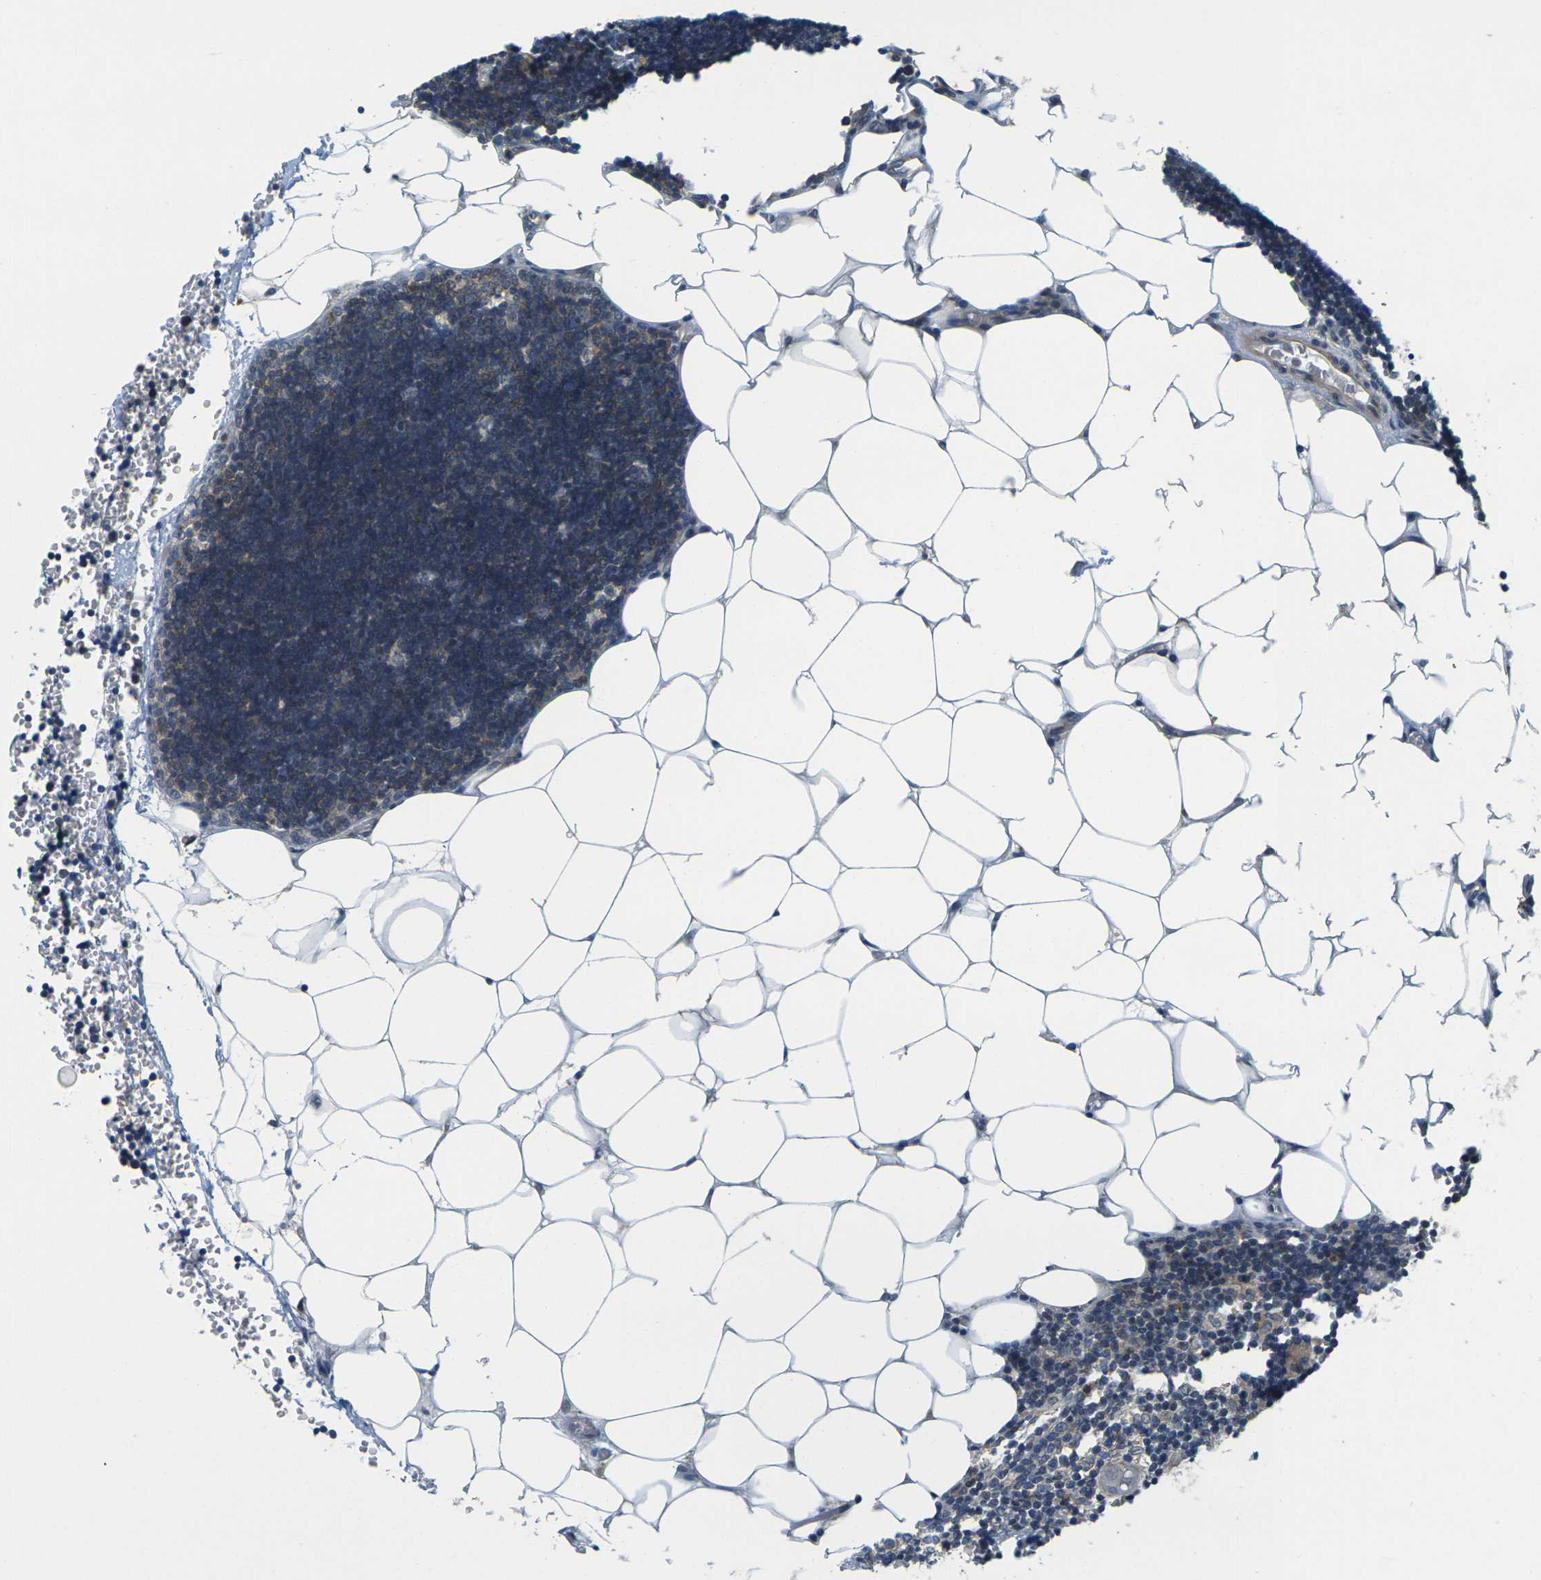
{"staining": {"intensity": "moderate", "quantity": ">75%", "location": "cytoplasmic/membranous"}, "tissue": "lymph node", "cell_type": "Germinal center cells", "image_type": "normal", "snomed": [{"axis": "morphology", "description": "Normal tissue, NOS"}, {"axis": "topography", "description": "Lymph node"}], "caption": "This photomicrograph demonstrates benign lymph node stained with immunohistochemistry to label a protein in brown. The cytoplasmic/membranous of germinal center cells show moderate positivity for the protein. Nuclei are counter-stained blue.", "gene": "KCTD10", "patient": {"sex": "male", "age": 33}}